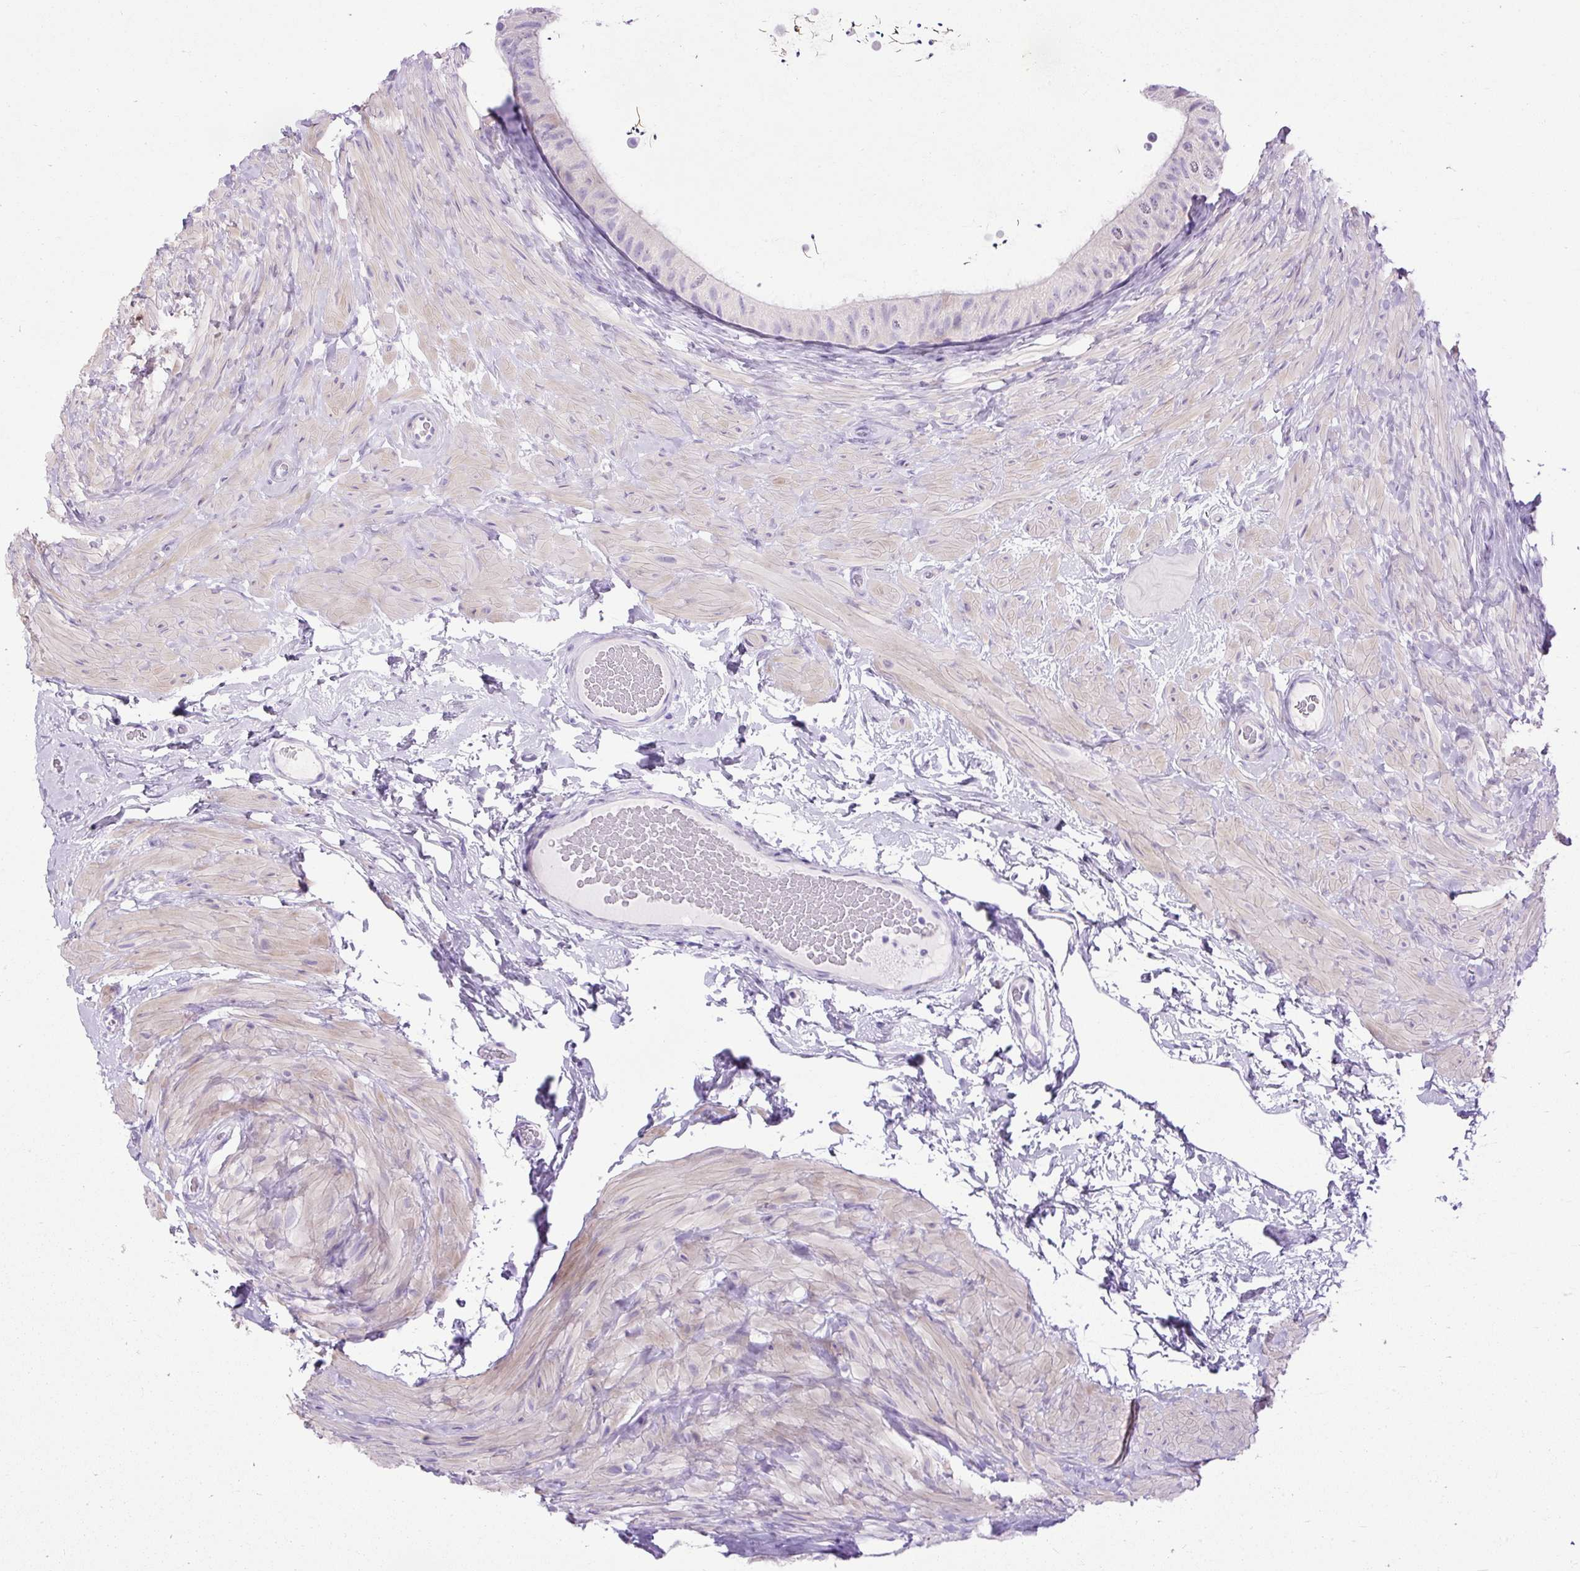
{"staining": {"intensity": "negative", "quantity": "none", "location": "none"}, "tissue": "epididymis", "cell_type": "Glandular cells", "image_type": "normal", "snomed": [{"axis": "morphology", "description": "Normal tissue, NOS"}, {"axis": "topography", "description": "Epididymis, spermatic cord, NOS"}, {"axis": "topography", "description": "Epididymis"}], "caption": "DAB (3,3'-diaminobenzidine) immunohistochemical staining of benign human epididymis shows no significant expression in glandular cells.", "gene": "UPP1", "patient": {"sex": "male", "age": 31}}